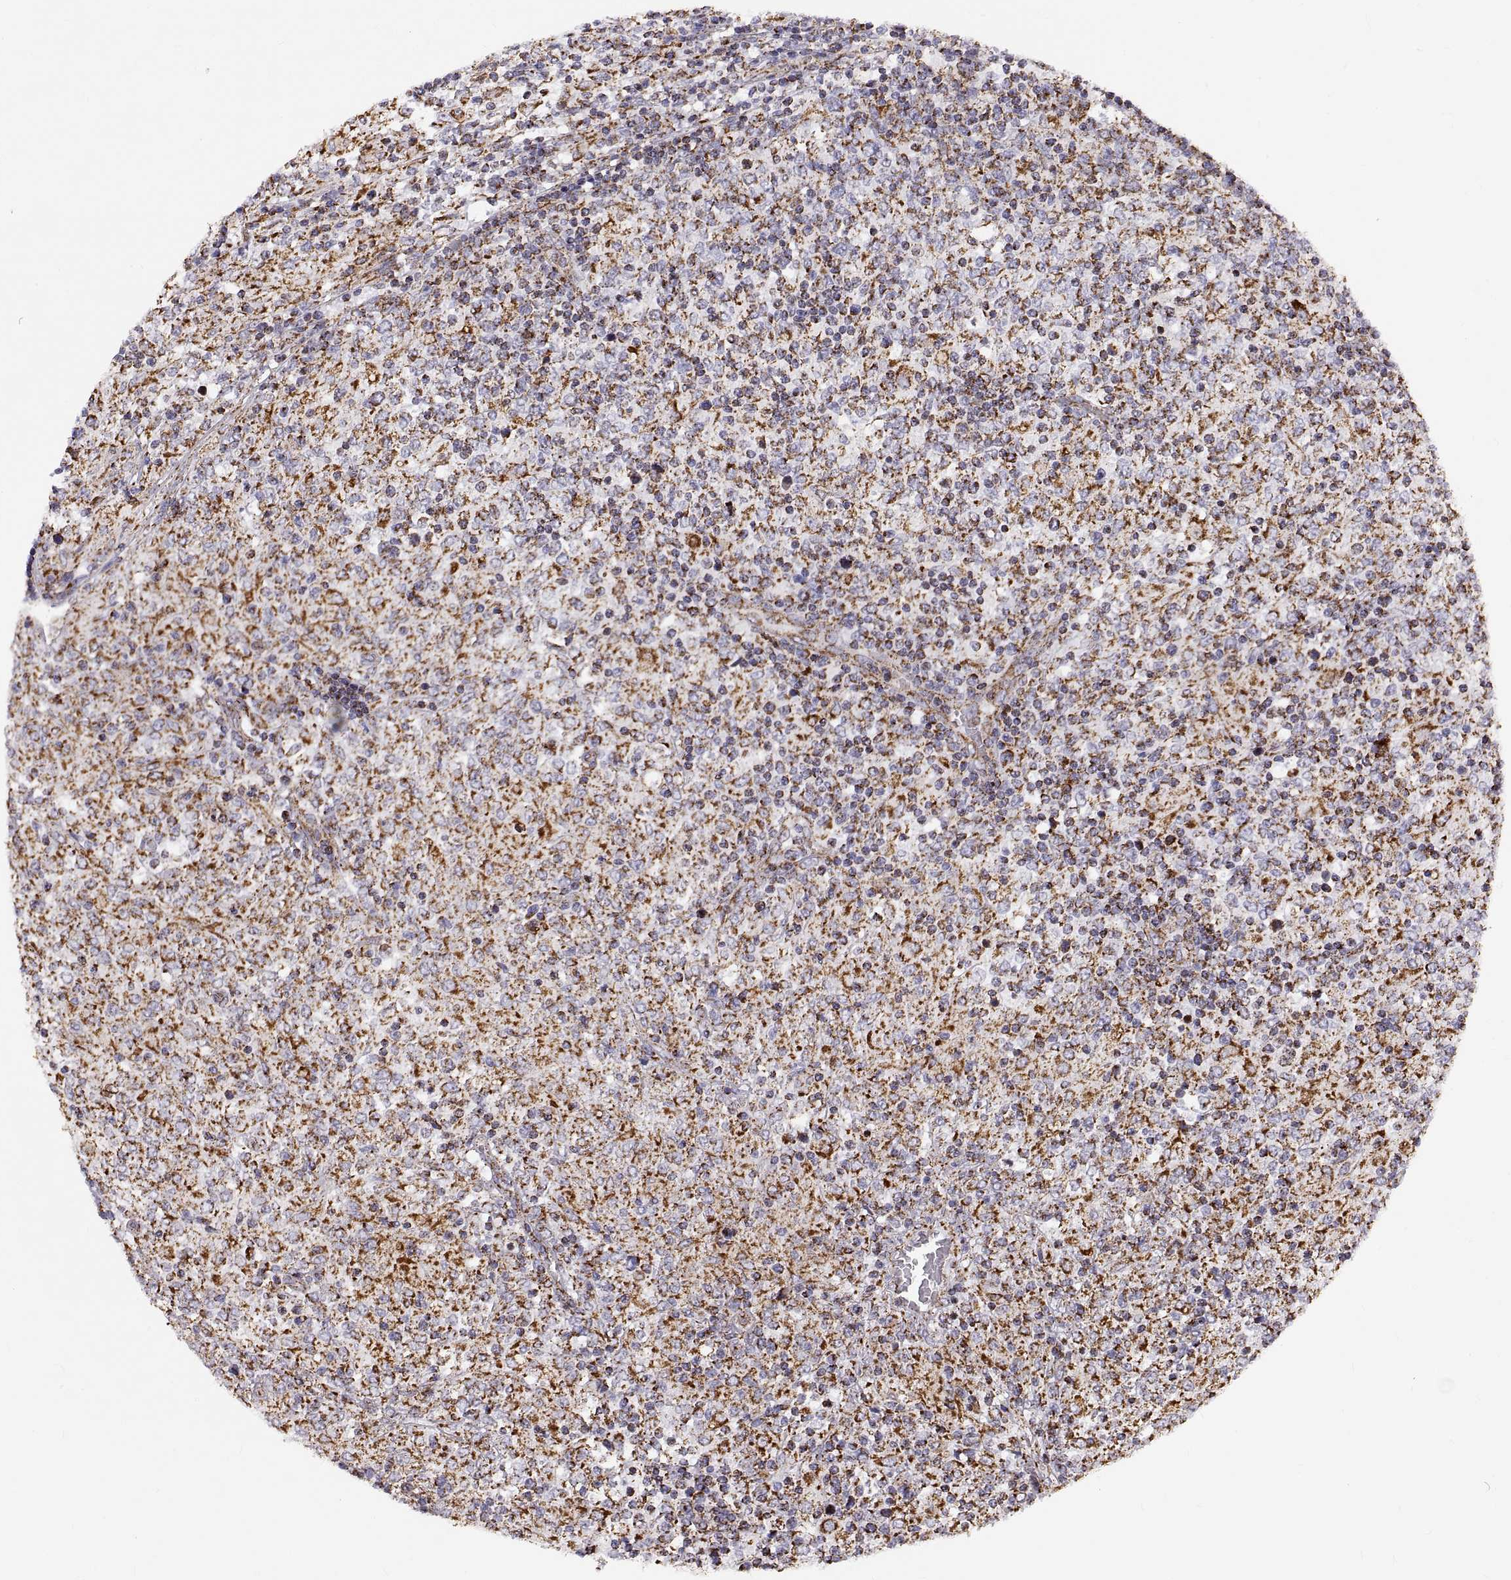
{"staining": {"intensity": "strong", "quantity": ">75%", "location": "cytoplasmic/membranous"}, "tissue": "lymphoma", "cell_type": "Tumor cells", "image_type": "cancer", "snomed": [{"axis": "morphology", "description": "Malignant lymphoma, non-Hodgkin's type, High grade"}, {"axis": "topography", "description": "Lymph node"}], "caption": "This micrograph displays IHC staining of human lymphoma, with high strong cytoplasmic/membranous positivity in about >75% of tumor cells.", "gene": "ARSD", "patient": {"sex": "female", "age": 84}}